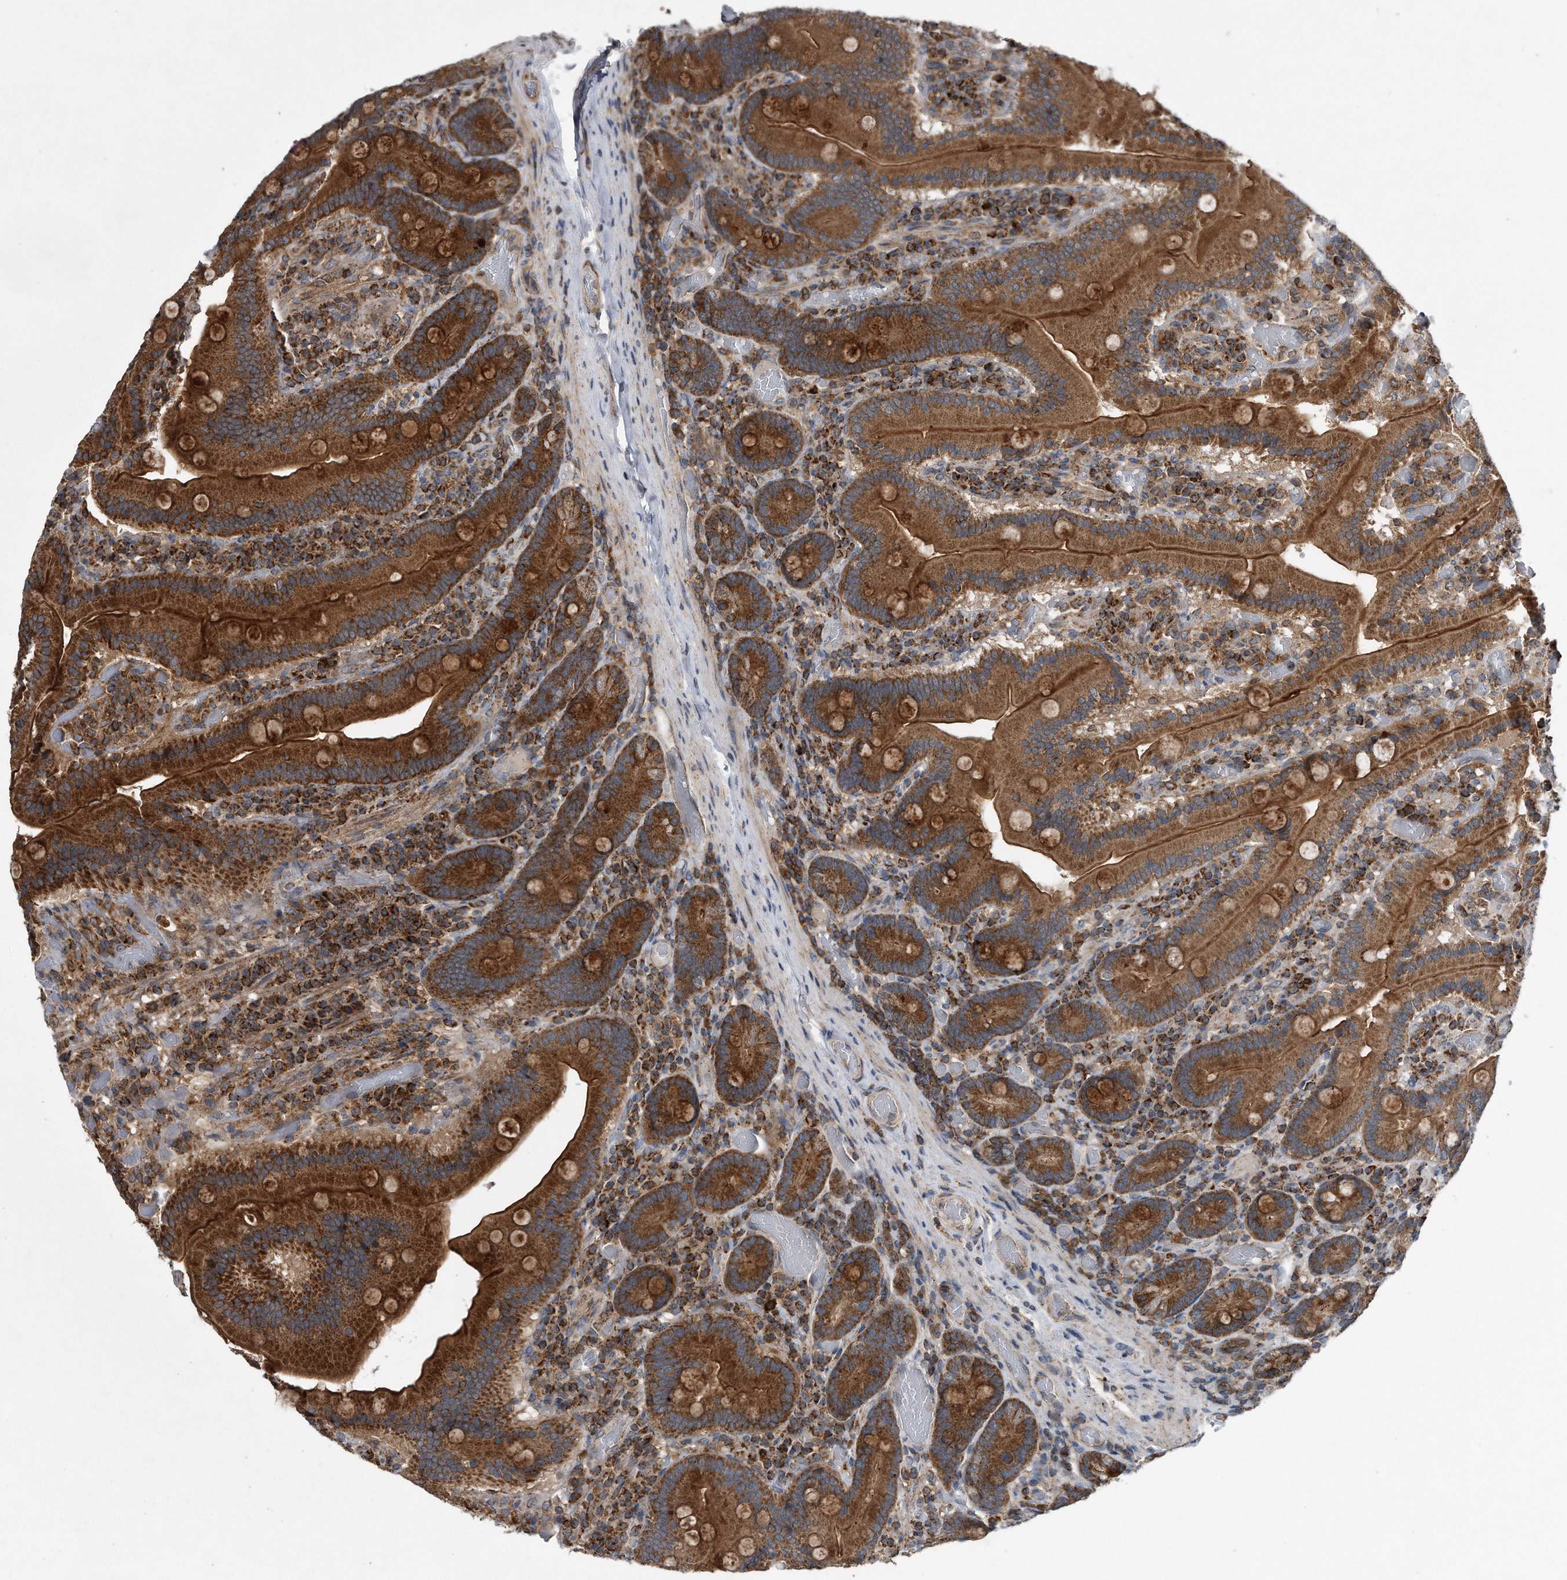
{"staining": {"intensity": "strong", "quantity": ">75%", "location": "cytoplasmic/membranous"}, "tissue": "duodenum", "cell_type": "Glandular cells", "image_type": "normal", "snomed": [{"axis": "morphology", "description": "Normal tissue, NOS"}, {"axis": "topography", "description": "Duodenum"}], "caption": "Immunohistochemical staining of normal duodenum exhibits high levels of strong cytoplasmic/membranous staining in approximately >75% of glandular cells. The protein is stained brown, and the nuclei are stained in blue (DAB (3,3'-diaminobenzidine) IHC with brightfield microscopy, high magnification).", "gene": "ALPK2", "patient": {"sex": "female", "age": 62}}